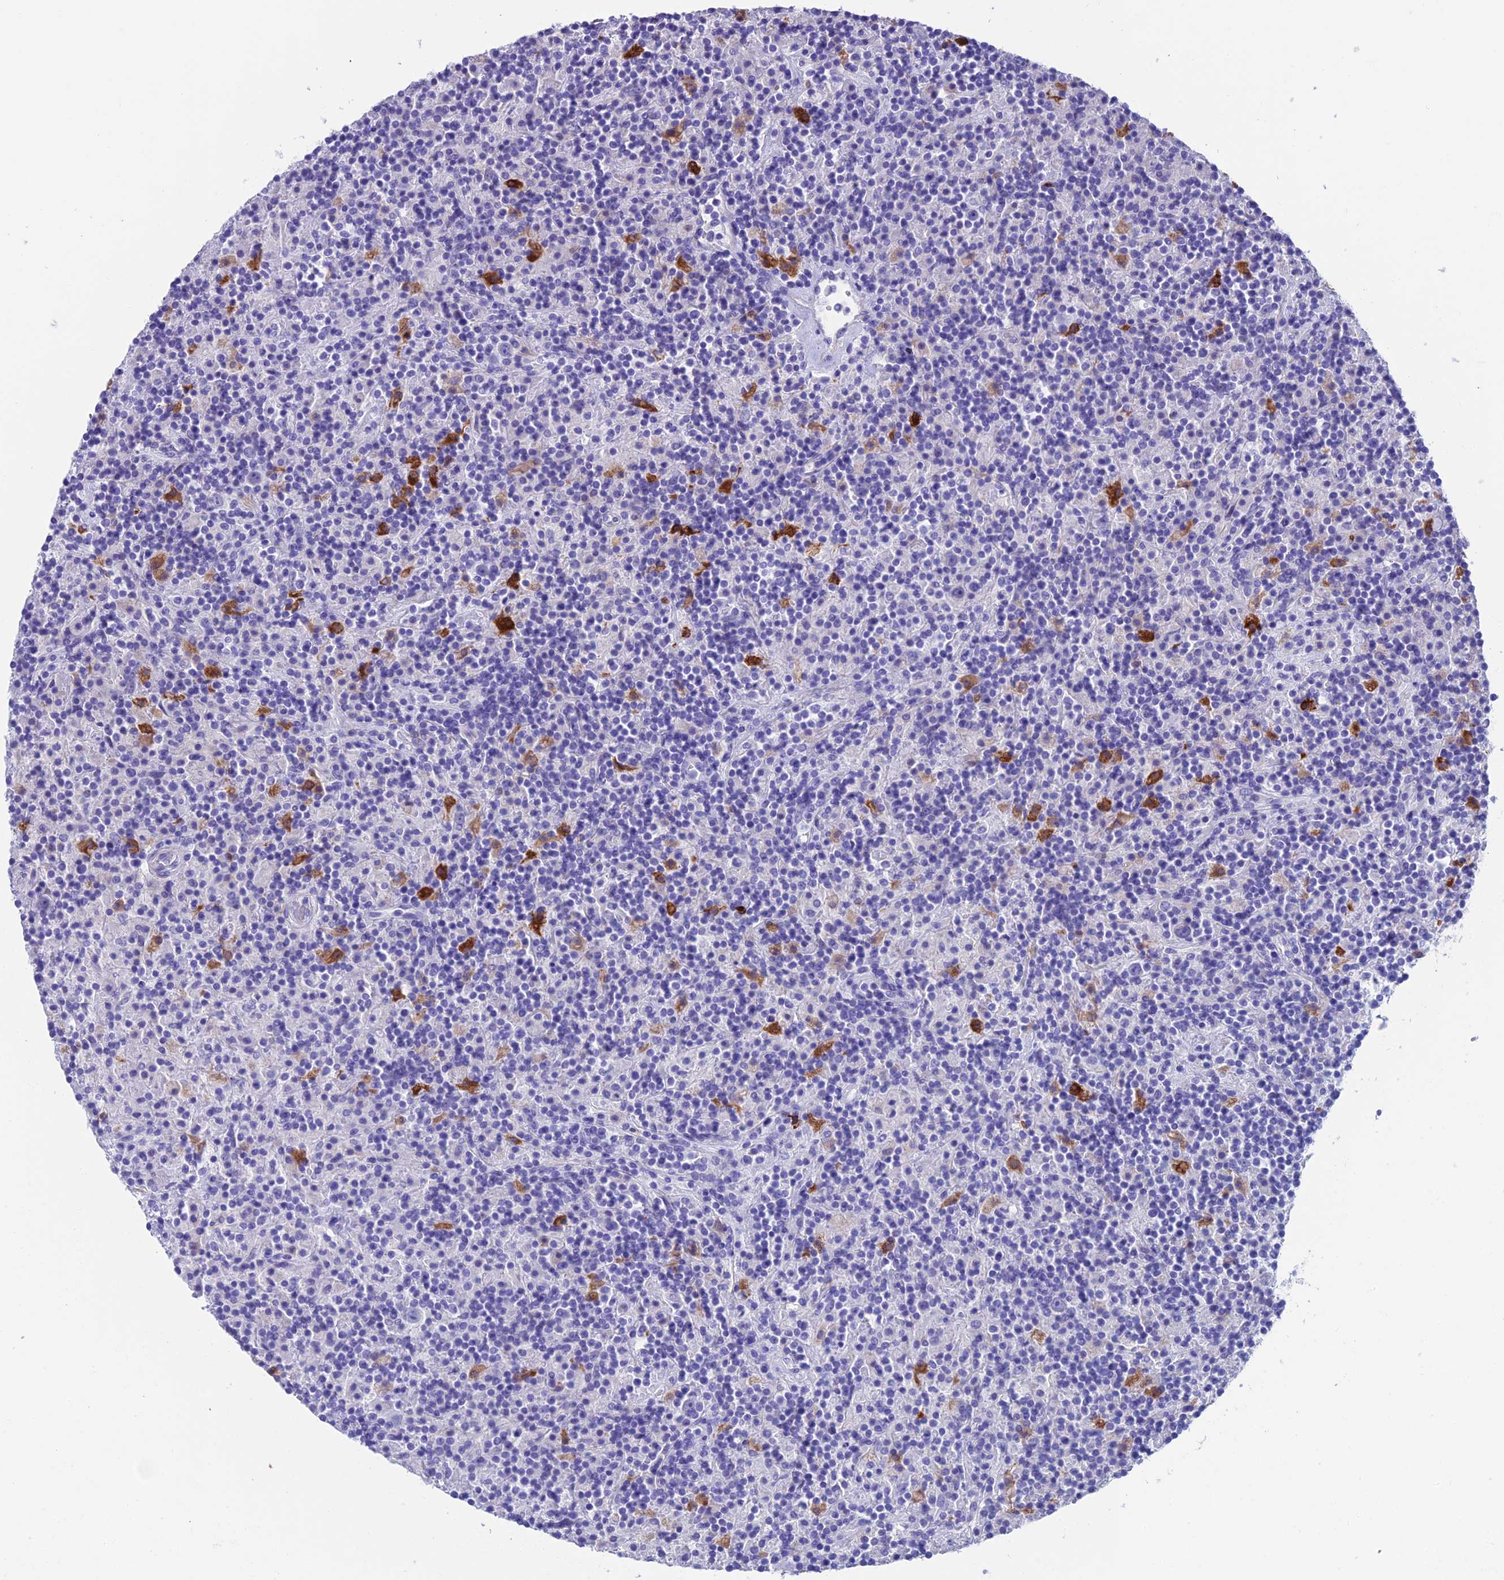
{"staining": {"intensity": "negative", "quantity": "none", "location": "none"}, "tissue": "lymphoma", "cell_type": "Tumor cells", "image_type": "cancer", "snomed": [{"axis": "morphology", "description": "Hodgkin's disease, NOS"}, {"axis": "topography", "description": "Lymph node"}], "caption": "A micrograph of human lymphoma is negative for staining in tumor cells.", "gene": "GNG11", "patient": {"sex": "male", "age": 70}}